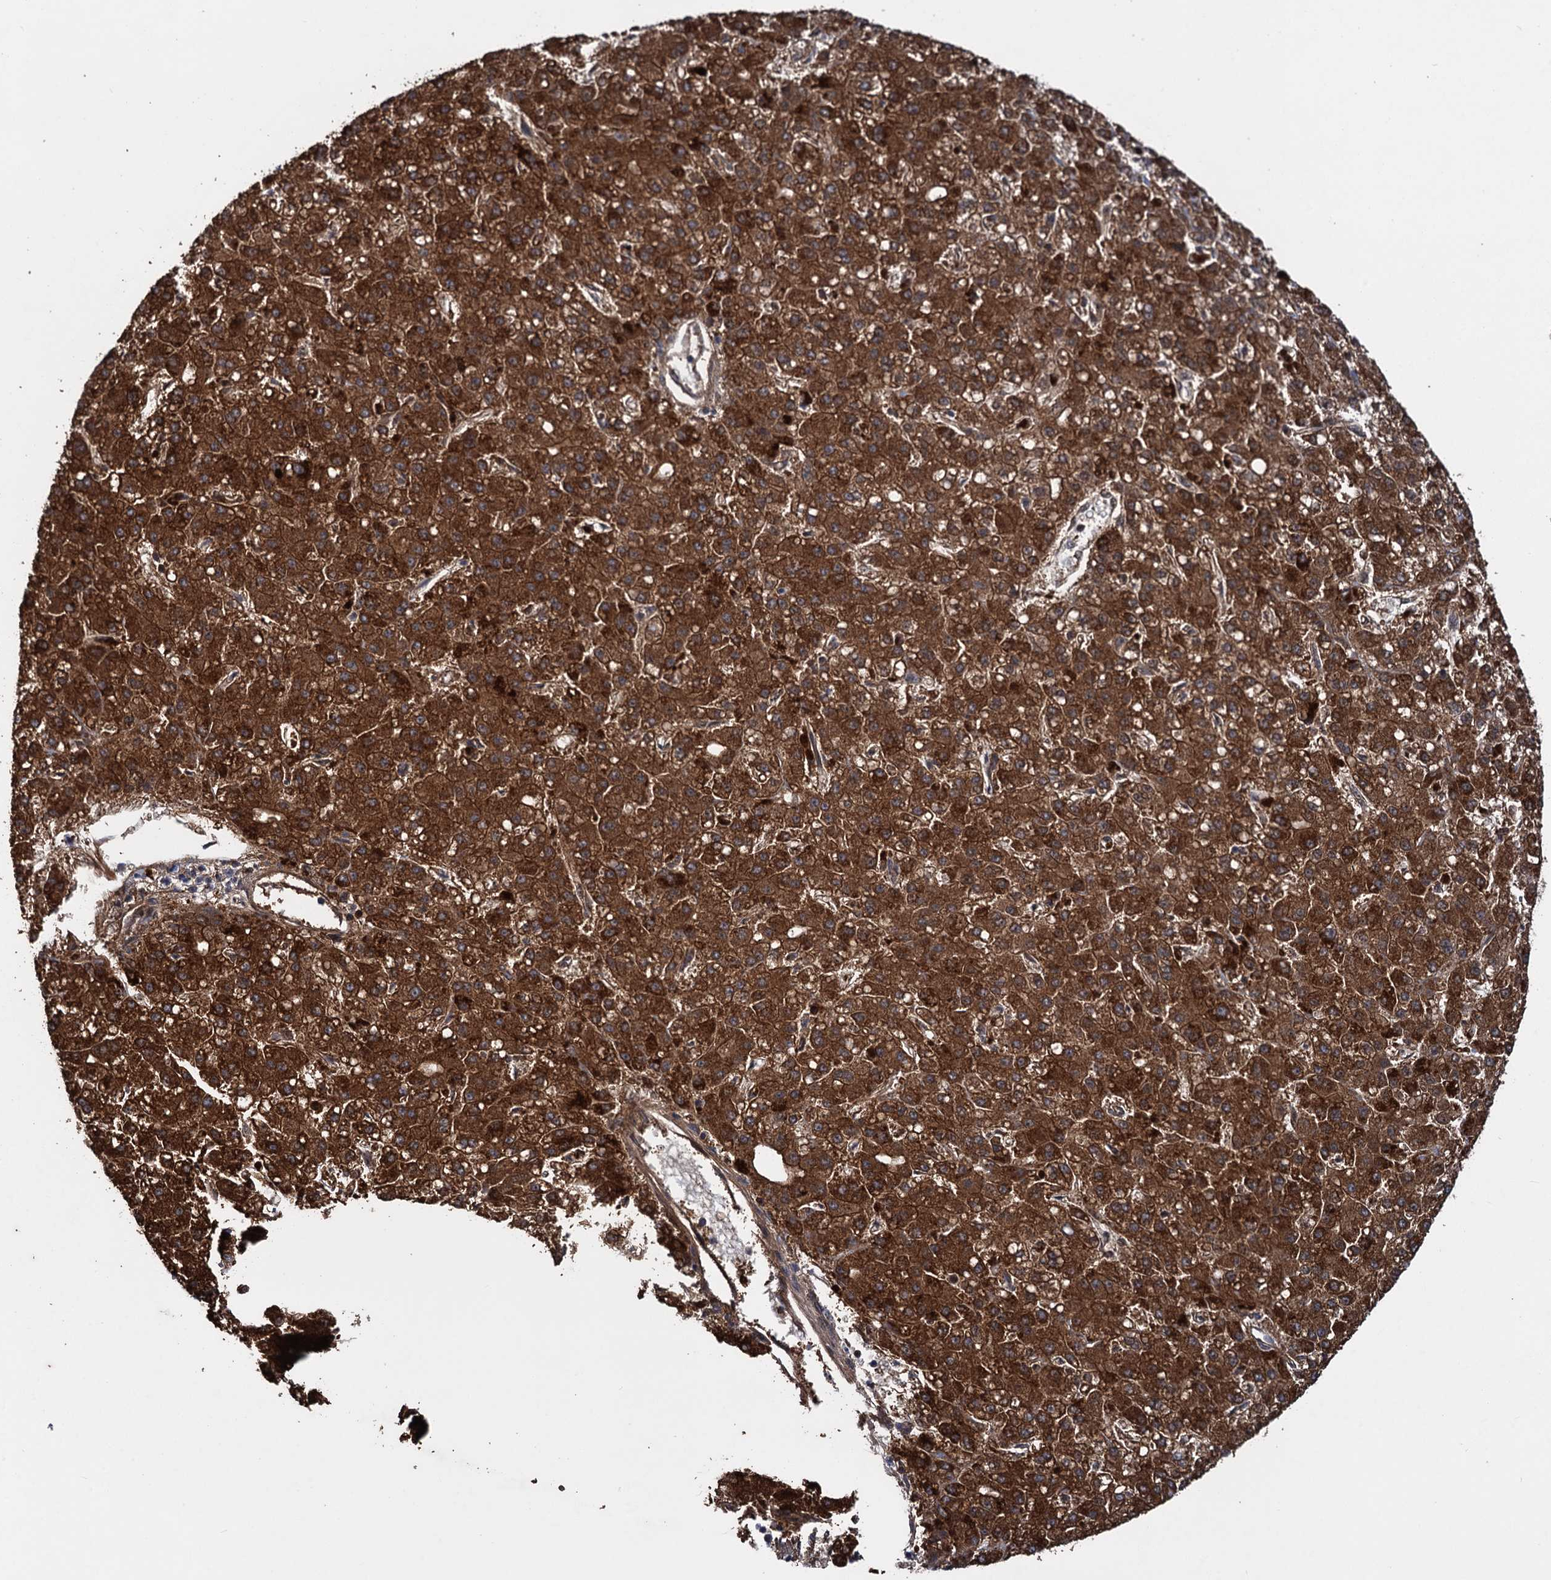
{"staining": {"intensity": "strong", "quantity": ">75%", "location": "cytoplasmic/membranous"}, "tissue": "liver cancer", "cell_type": "Tumor cells", "image_type": "cancer", "snomed": [{"axis": "morphology", "description": "Carcinoma, Hepatocellular, NOS"}, {"axis": "topography", "description": "Liver"}], "caption": "Protein staining shows strong cytoplasmic/membranous staining in about >75% of tumor cells in liver cancer. The staining was performed using DAB, with brown indicating positive protein expression. Nuclei are stained blue with hematoxylin.", "gene": "HAUS1", "patient": {"sex": "male", "age": 67}}